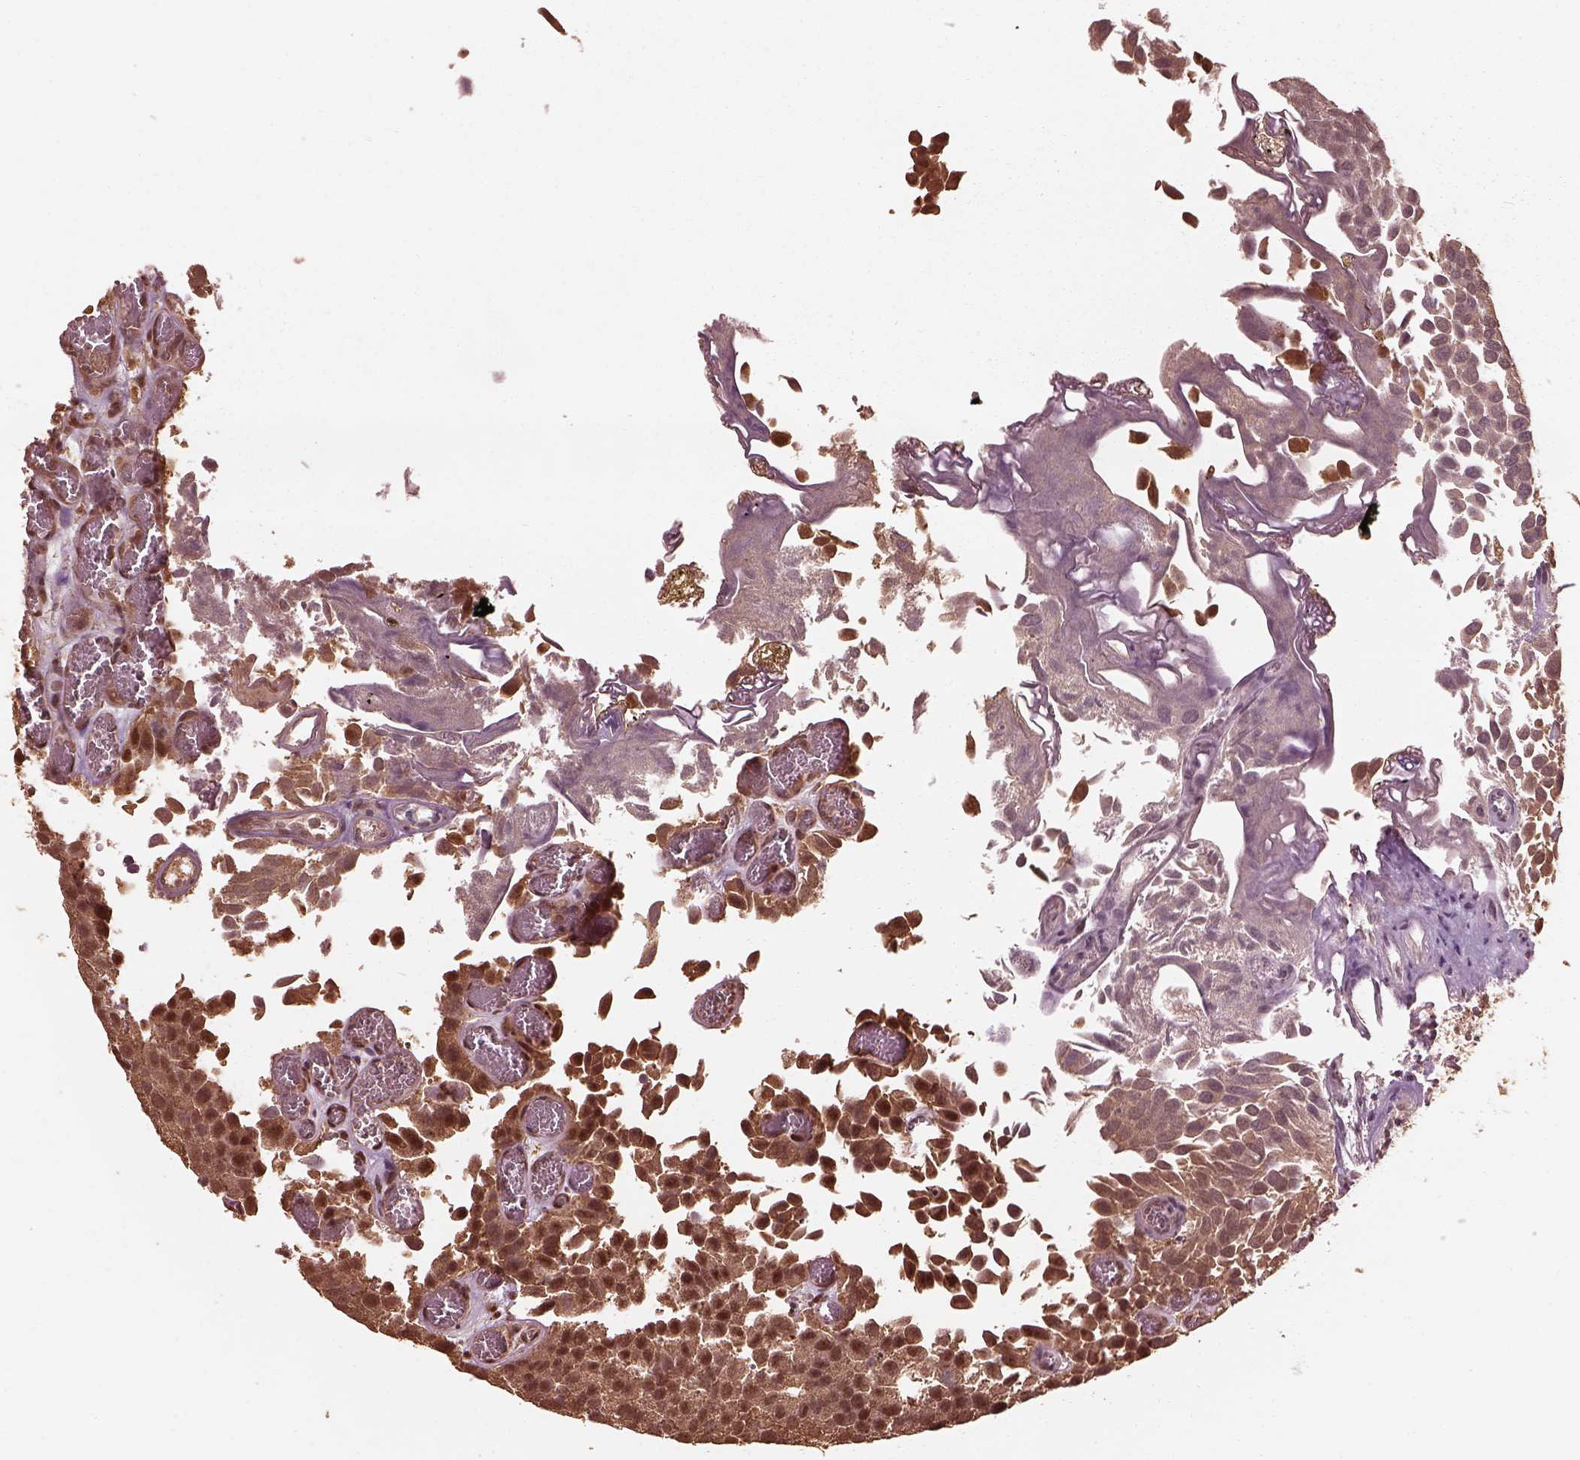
{"staining": {"intensity": "moderate", "quantity": "25%-75%", "location": "cytoplasmic/membranous,nuclear"}, "tissue": "urothelial cancer", "cell_type": "Tumor cells", "image_type": "cancer", "snomed": [{"axis": "morphology", "description": "Urothelial carcinoma, Low grade"}, {"axis": "topography", "description": "Urinary bladder"}], "caption": "High-magnification brightfield microscopy of low-grade urothelial carcinoma stained with DAB (brown) and counterstained with hematoxylin (blue). tumor cells exhibit moderate cytoplasmic/membranous and nuclear staining is seen in about25%-75% of cells. Using DAB (brown) and hematoxylin (blue) stains, captured at high magnification using brightfield microscopy.", "gene": "PSMC5", "patient": {"sex": "female", "age": 69}}